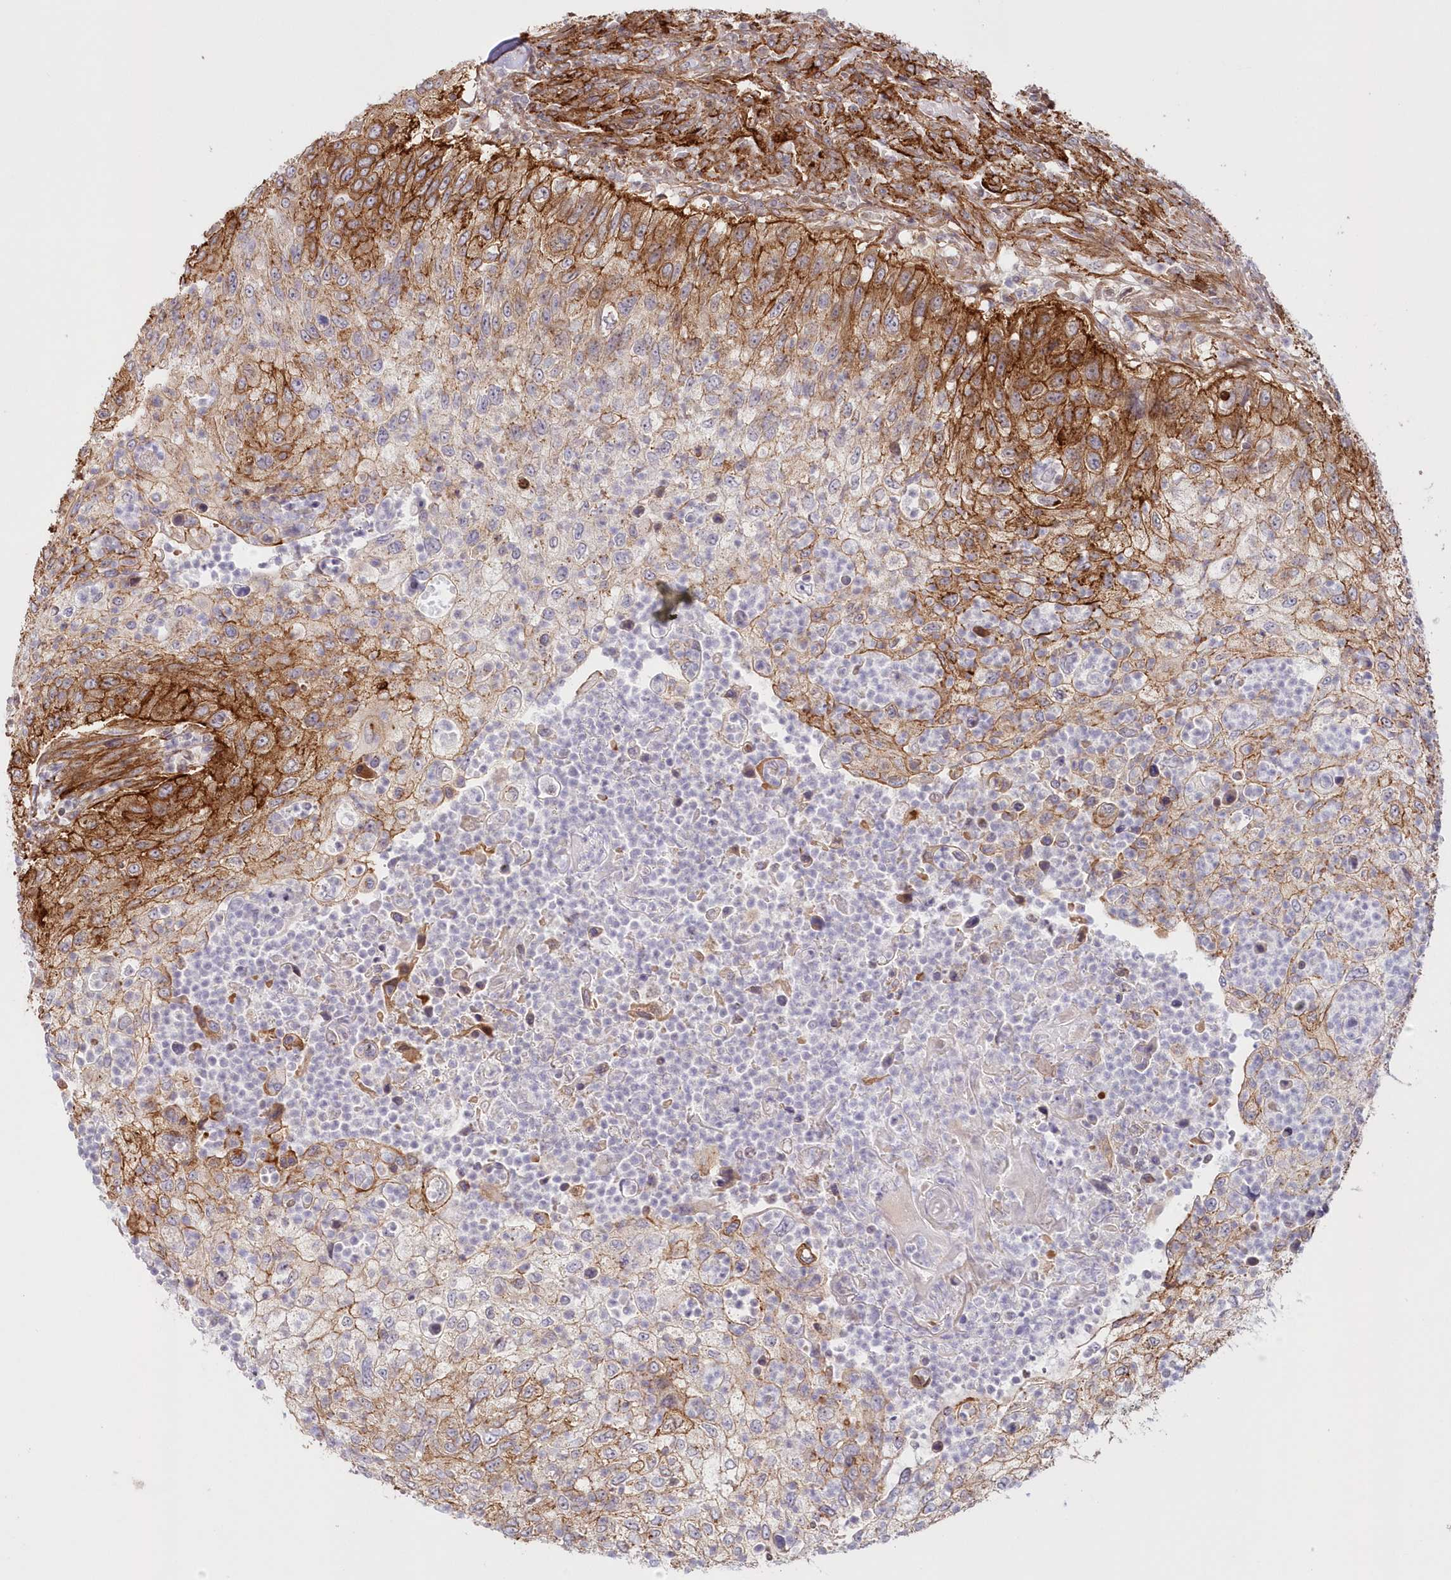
{"staining": {"intensity": "moderate", "quantity": ">75%", "location": "cytoplasmic/membranous"}, "tissue": "urothelial cancer", "cell_type": "Tumor cells", "image_type": "cancer", "snomed": [{"axis": "morphology", "description": "Urothelial carcinoma, High grade"}, {"axis": "topography", "description": "Urinary bladder"}], "caption": "Immunohistochemistry of human urothelial cancer shows medium levels of moderate cytoplasmic/membranous staining in about >75% of tumor cells. Ihc stains the protein of interest in brown and the nuclei are stained blue.", "gene": "AFAP1L2", "patient": {"sex": "female", "age": 60}}